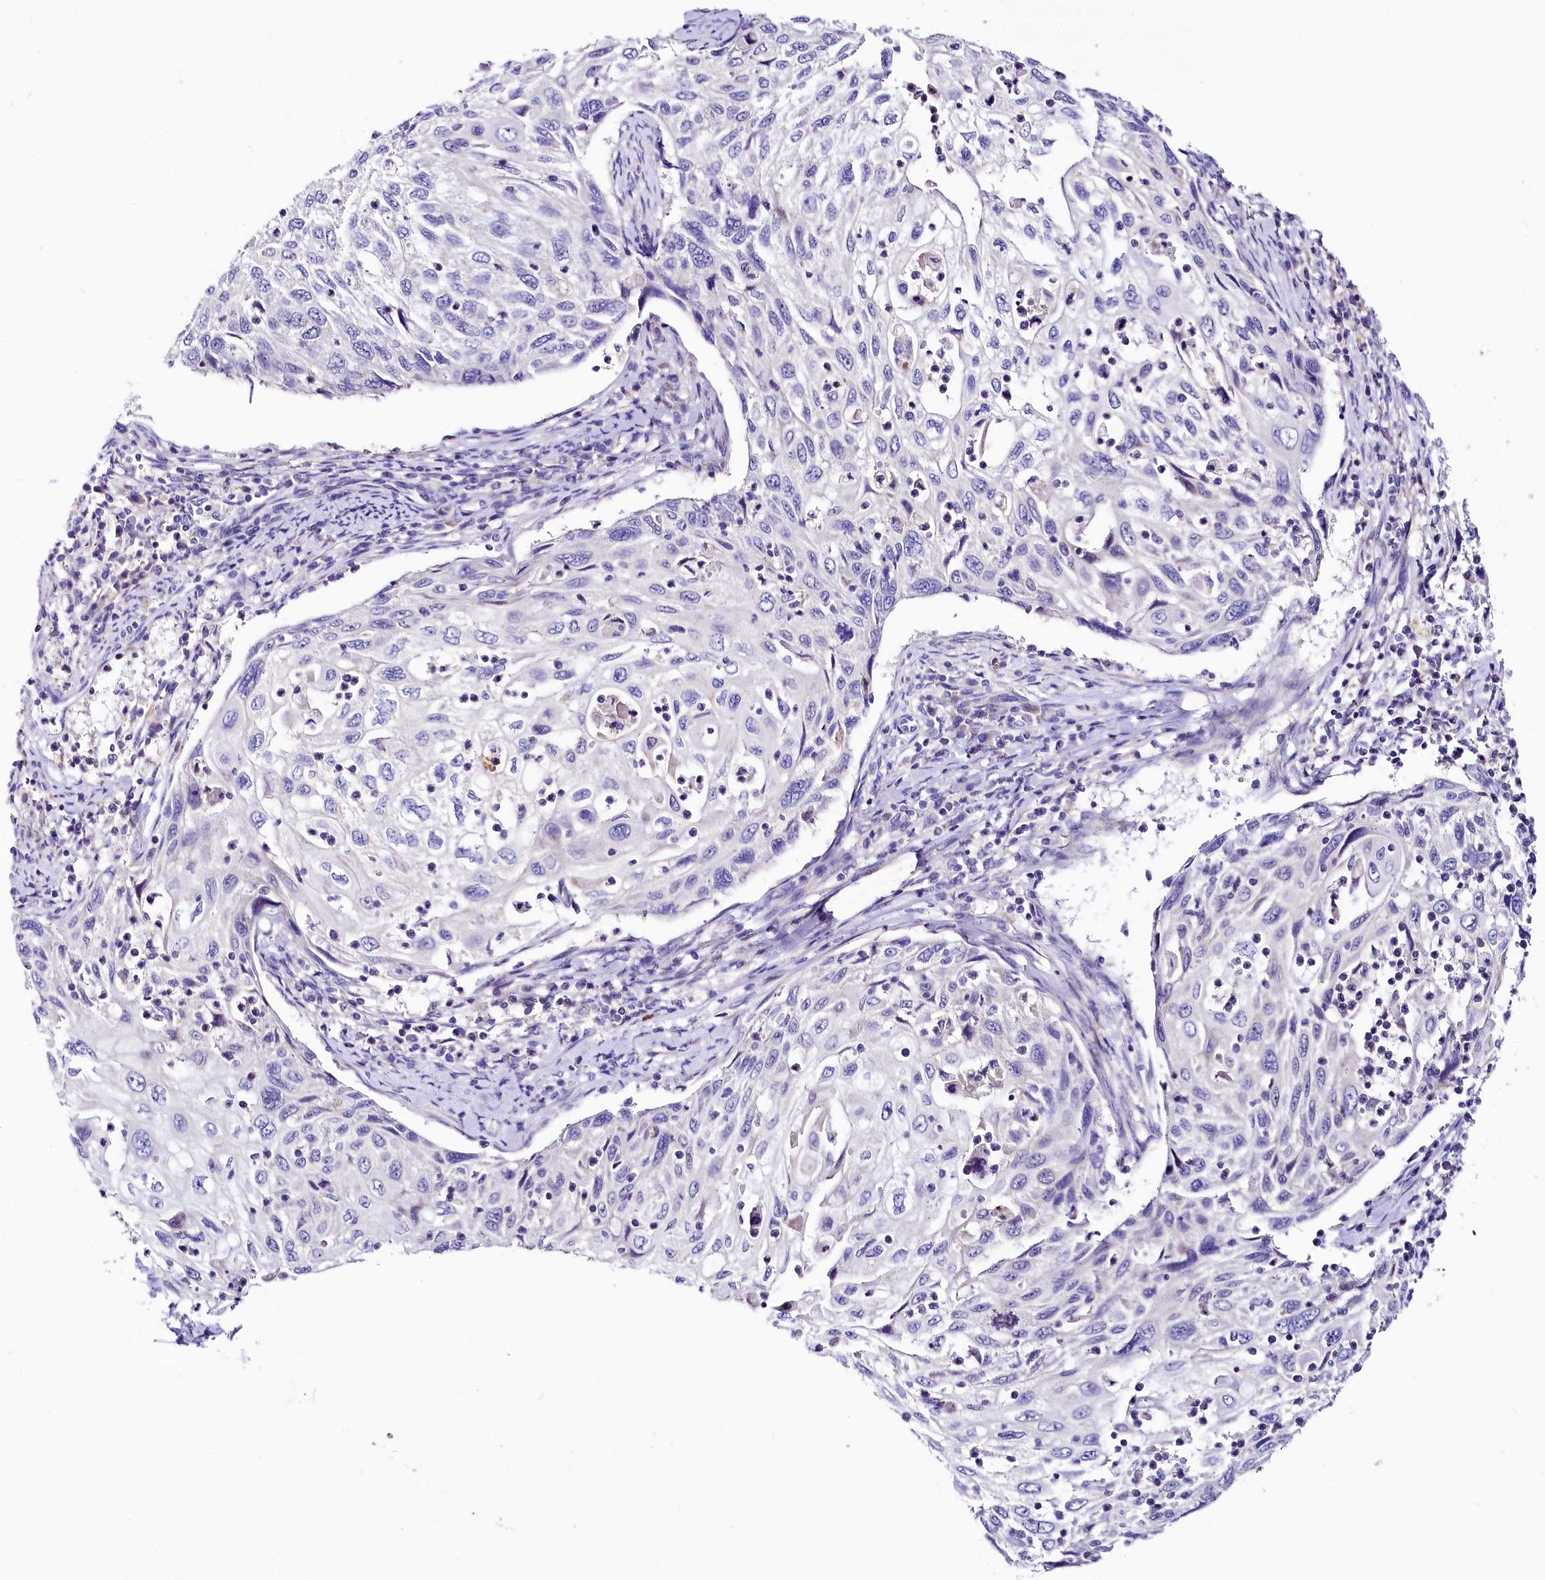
{"staining": {"intensity": "negative", "quantity": "none", "location": "none"}, "tissue": "cervical cancer", "cell_type": "Tumor cells", "image_type": "cancer", "snomed": [{"axis": "morphology", "description": "Squamous cell carcinoma, NOS"}, {"axis": "topography", "description": "Cervix"}], "caption": "Tumor cells show no significant positivity in squamous cell carcinoma (cervical).", "gene": "ABHD5", "patient": {"sex": "female", "age": 70}}